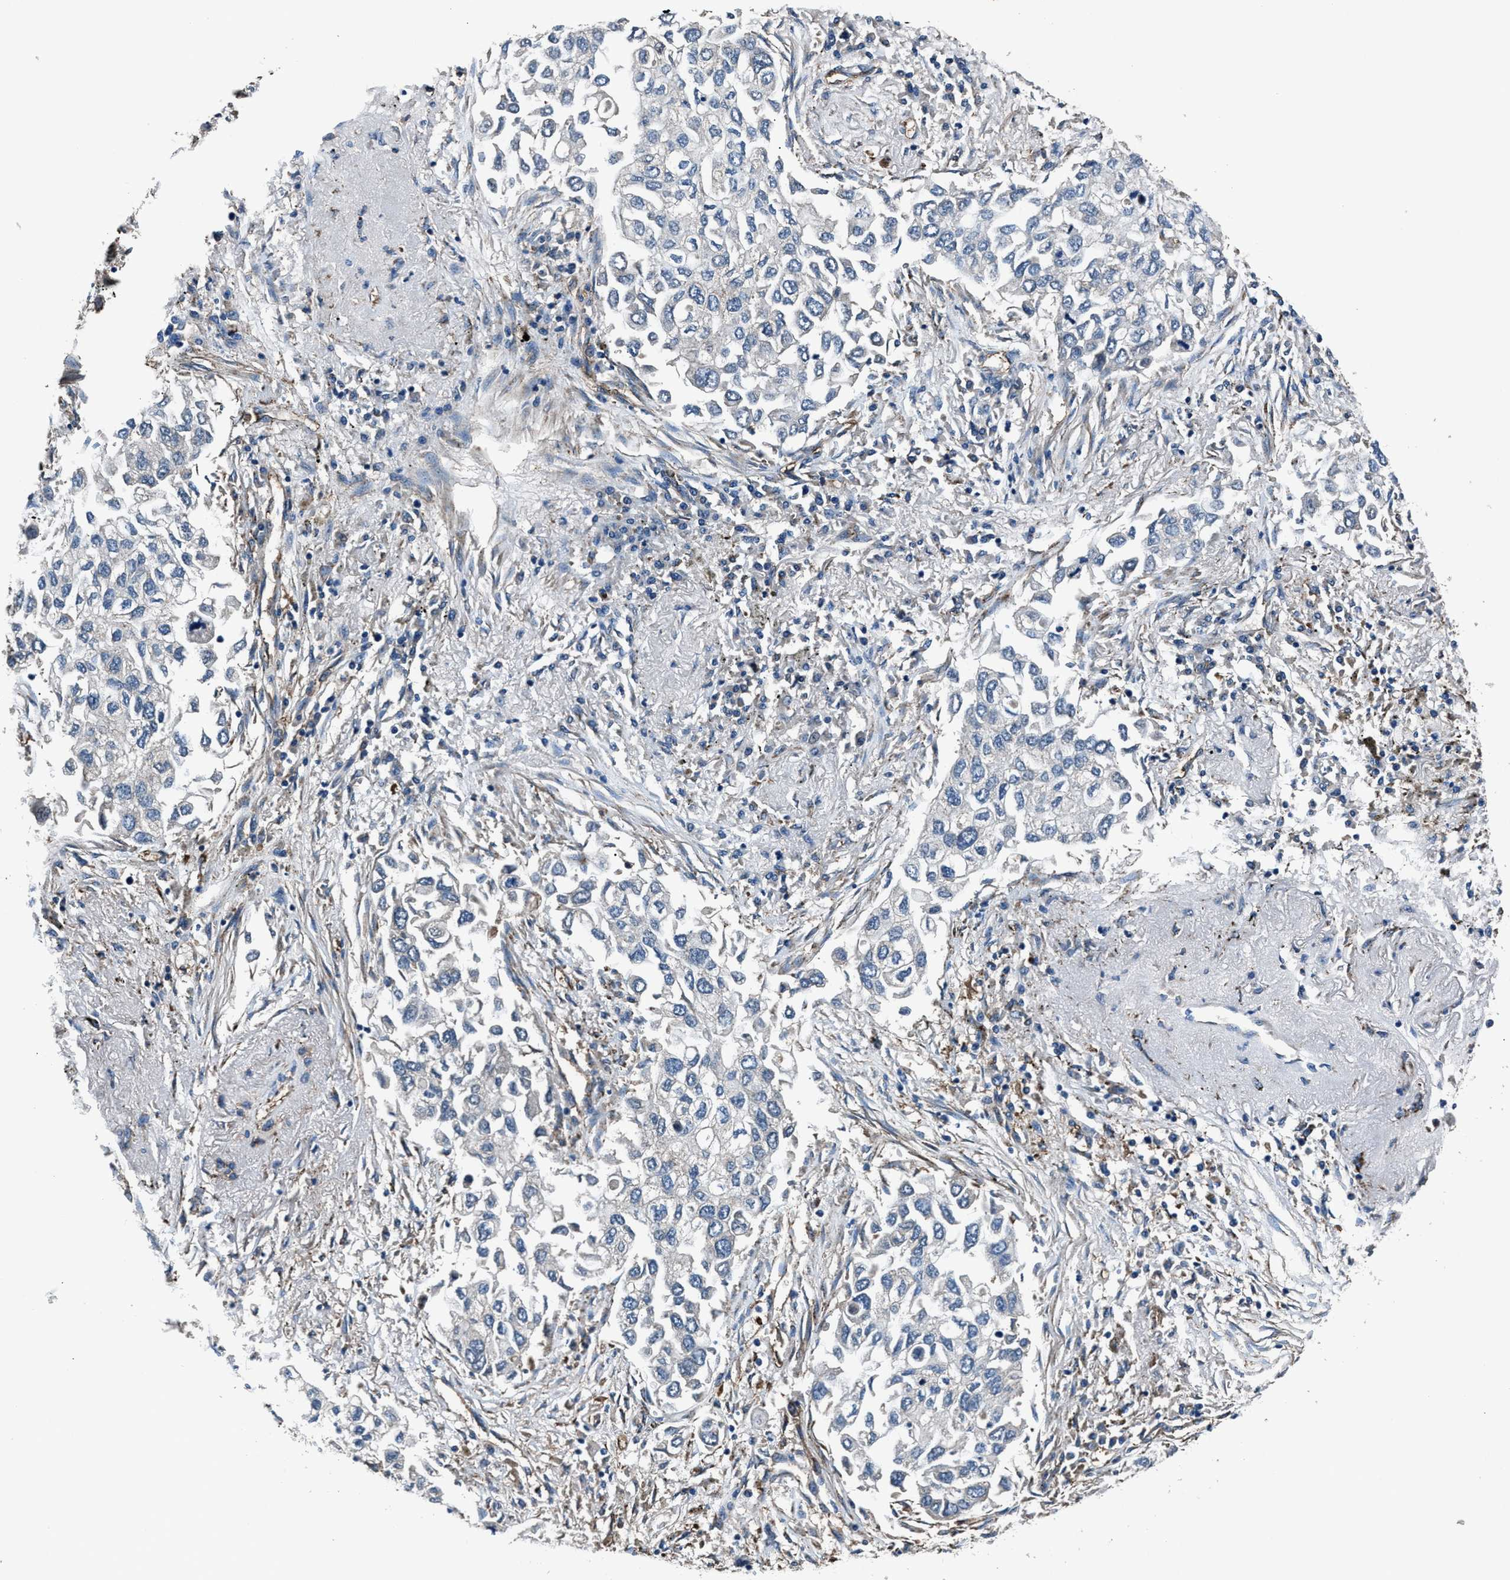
{"staining": {"intensity": "negative", "quantity": "none", "location": "none"}, "tissue": "lung cancer", "cell_type": "Tumor cells", "image_type": "cancer", "snomed": [{"axis": "morphology", "description": "Inflammation, NOS"}, {"axis": "morphology", "description": "Adenocarcinoma, NOS"}, {"axis": "topography", "description": "Lung"}], "caption": "DAB (3,3'-diaminobenzidine) immunohistochemical staining of lung cancer reveals no significant staining in tumor cells.", "gene": "PRTFDC1", "patient": {"sex": "male", "age": 63}}